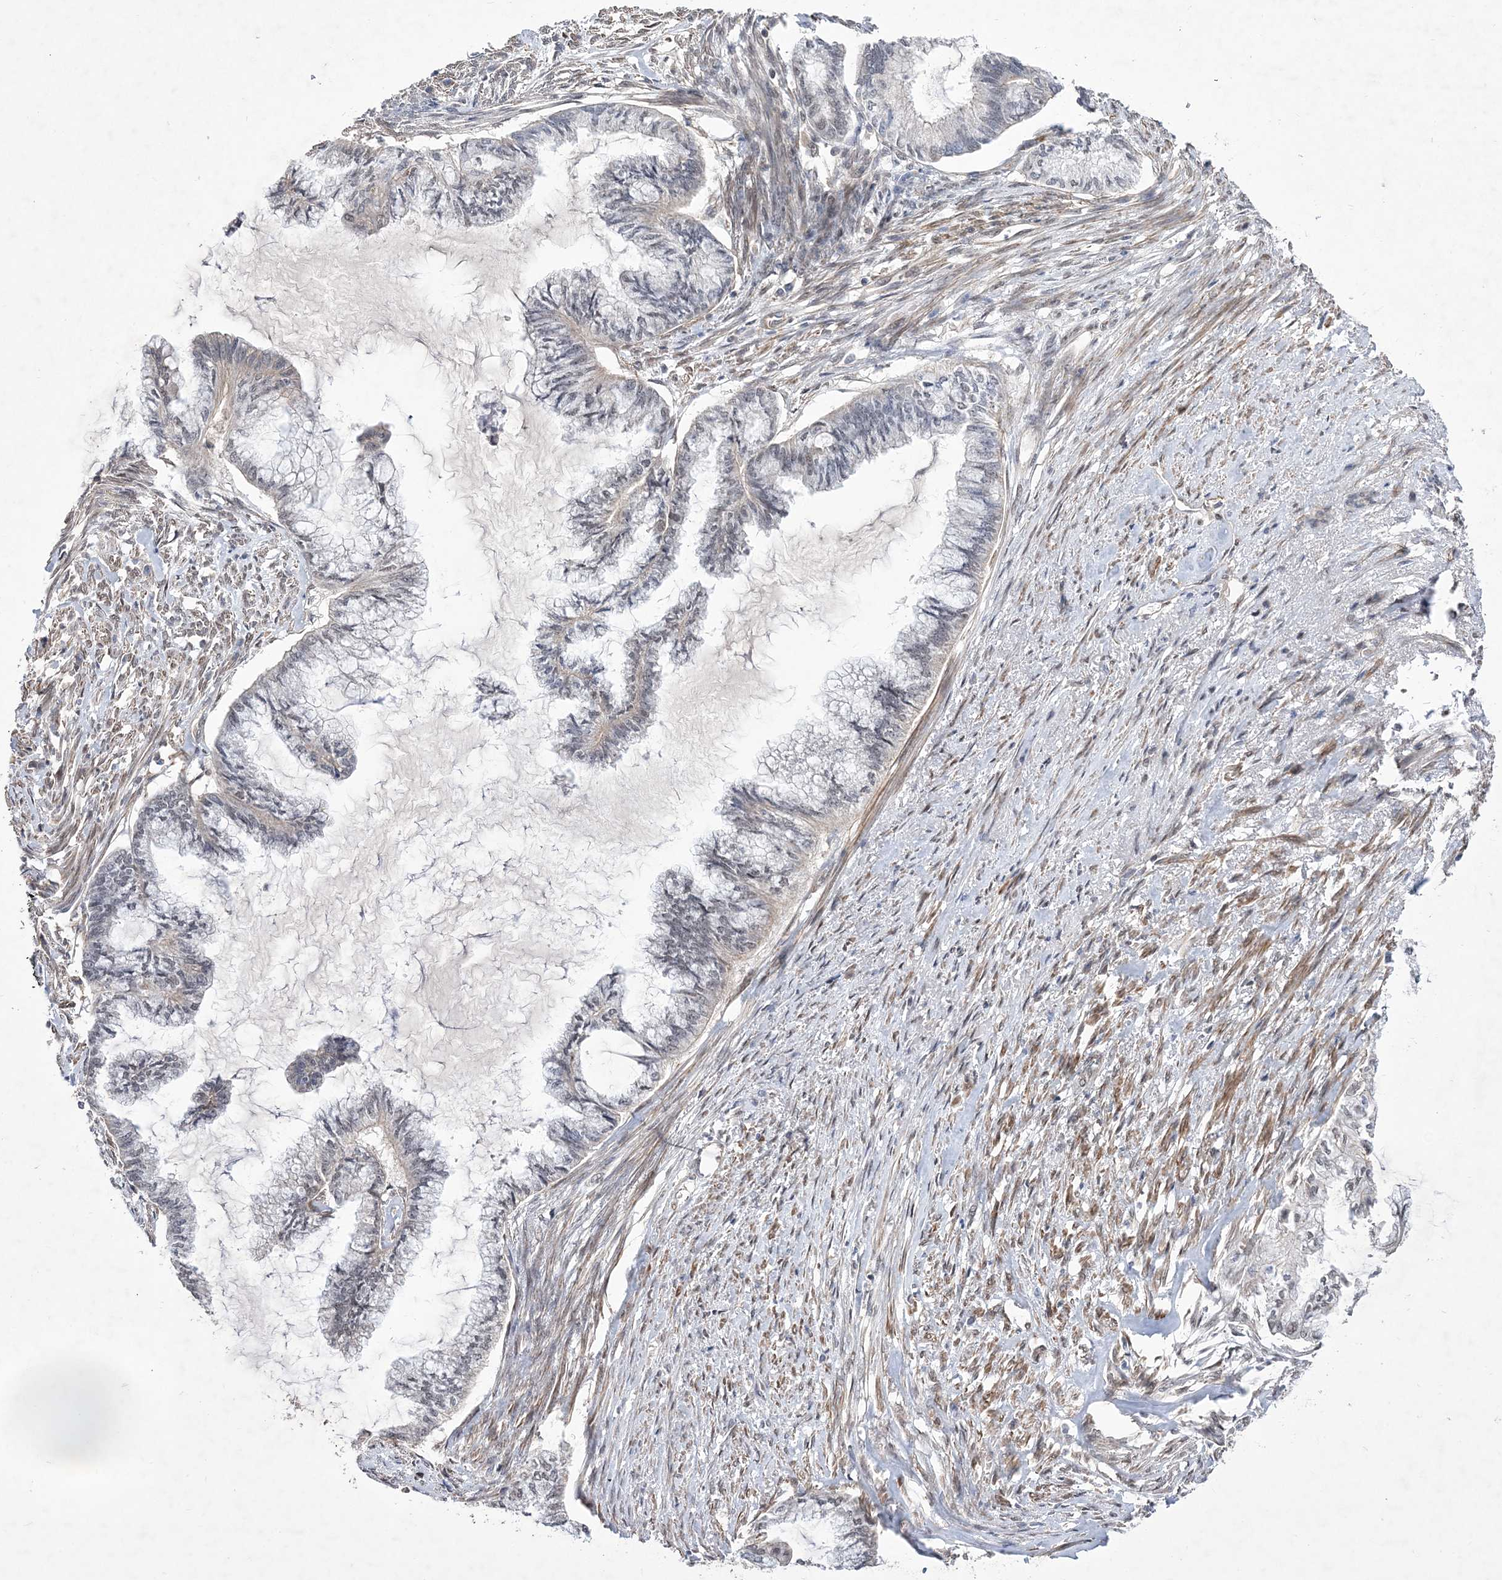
{"staining": {"intensity": "negative", "quantity": "none", "location": "none"}, "tissue": "endometrial cancer", "cell_type": "Tumor cells", "image_type": "cancer", "snomed": [{"axis": "morphology", "description": "Adenocarcinoma, NOS"}, {"axis": "topography", "description": "Endometrium"}], "caption": "The histopathology image shows no staining of tumor cells in endometrial adenocarcinoma.", "gene": "BOD1L1", "patient": {"sex": "female", "age": 86}}